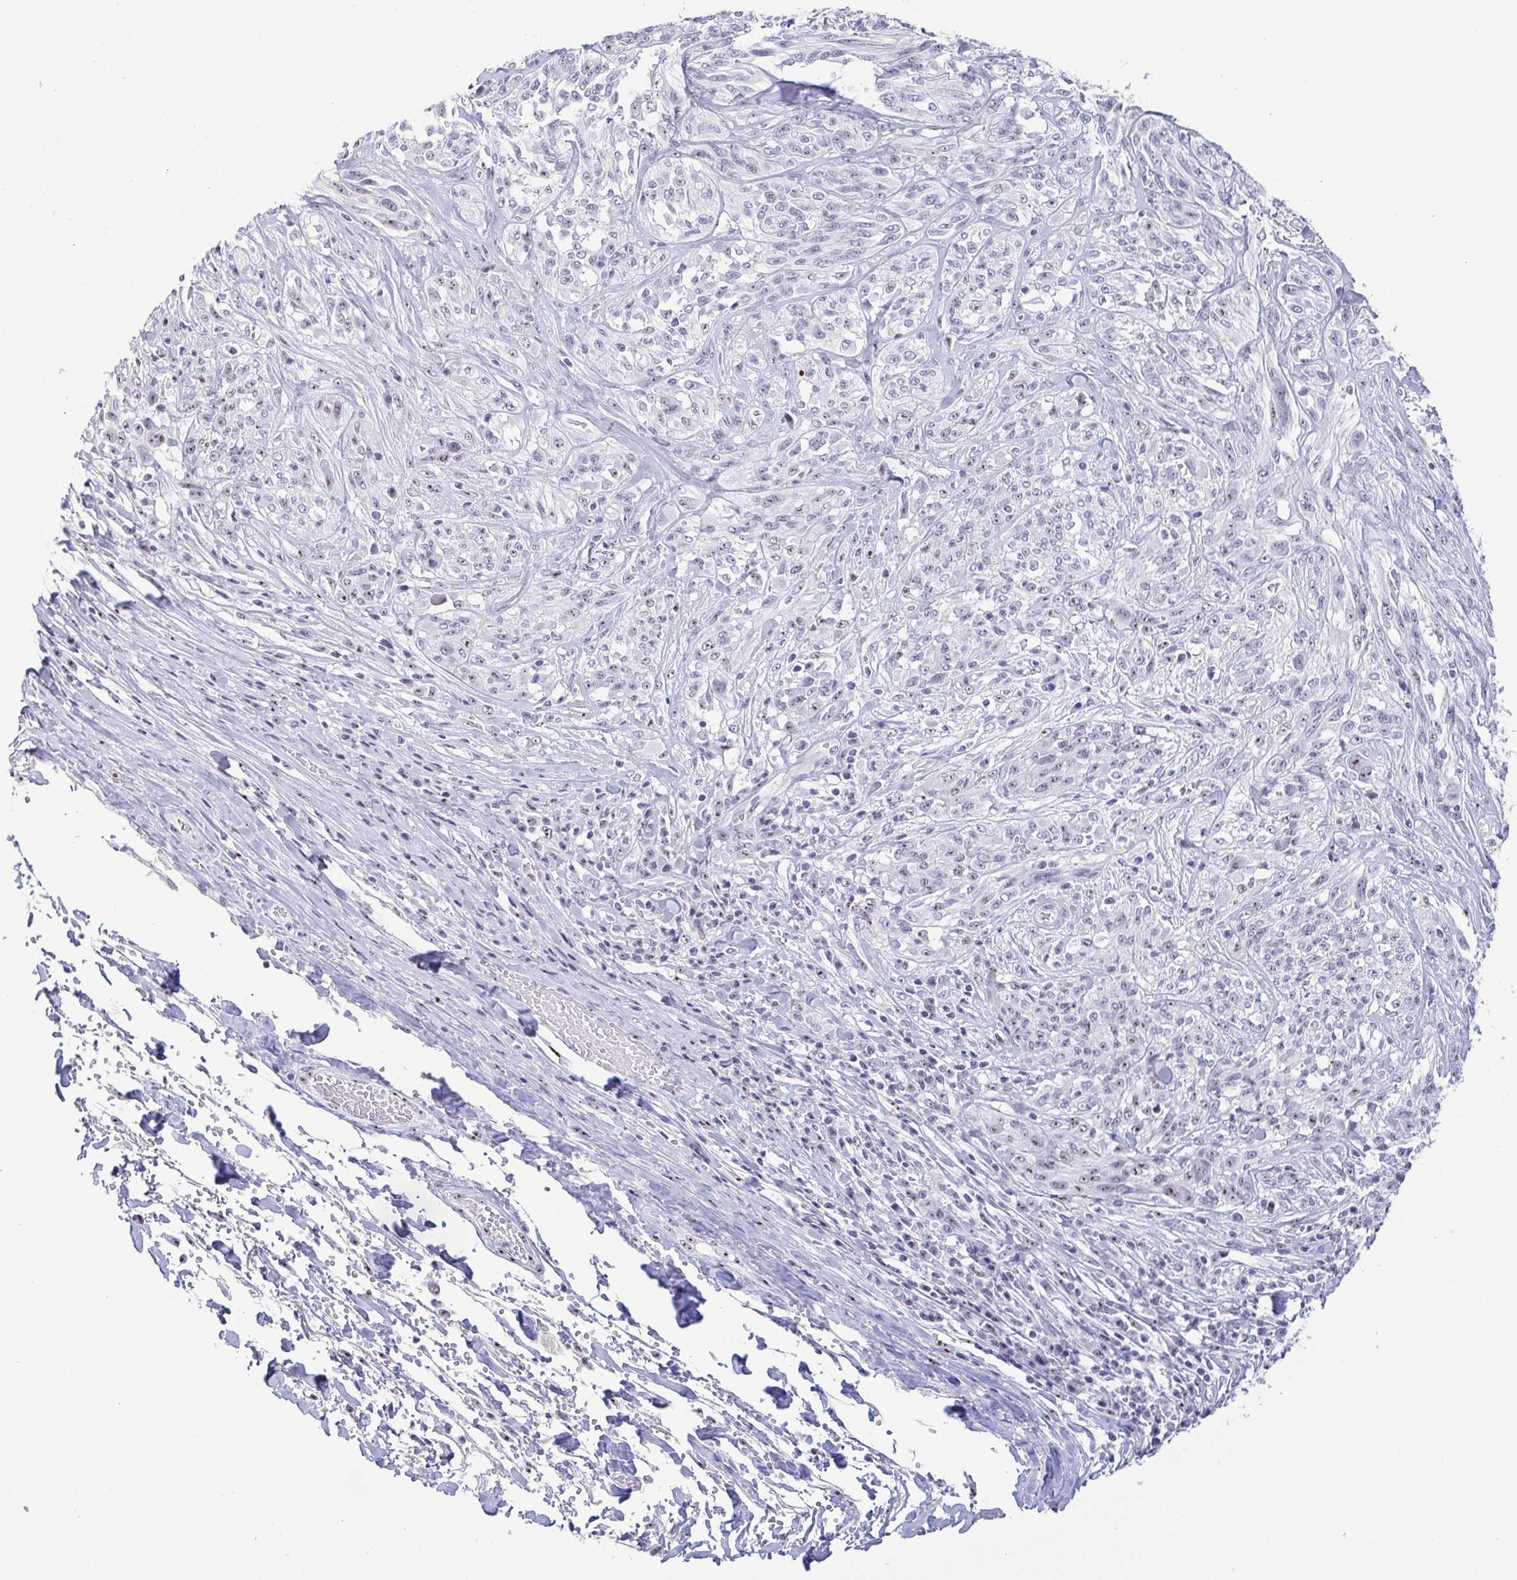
{"staining": {"intensity": "weak", "quantity": "<25%", "location": "nuclear"}, "tissue": "melanoma", "cell_type": "Tumor cells", "image_type": "cancer", "snomed": [{"axis": "morphology", "description": "Malignant melanoma, NOS"}, {"axis": "topography", "description": "Skin"}], "caption": "Immunohistochemistry micrograph of melanoma stained for a protein (brown), which exhibits no expression in tumor cells. The staining is performed using DAB (3,3'-diaminobenzidine) brown chromogen with nuclei counter-stained in using hematoxylin.", "gene": "BZW1", "patient": {"sex": "female", "age": 91}}